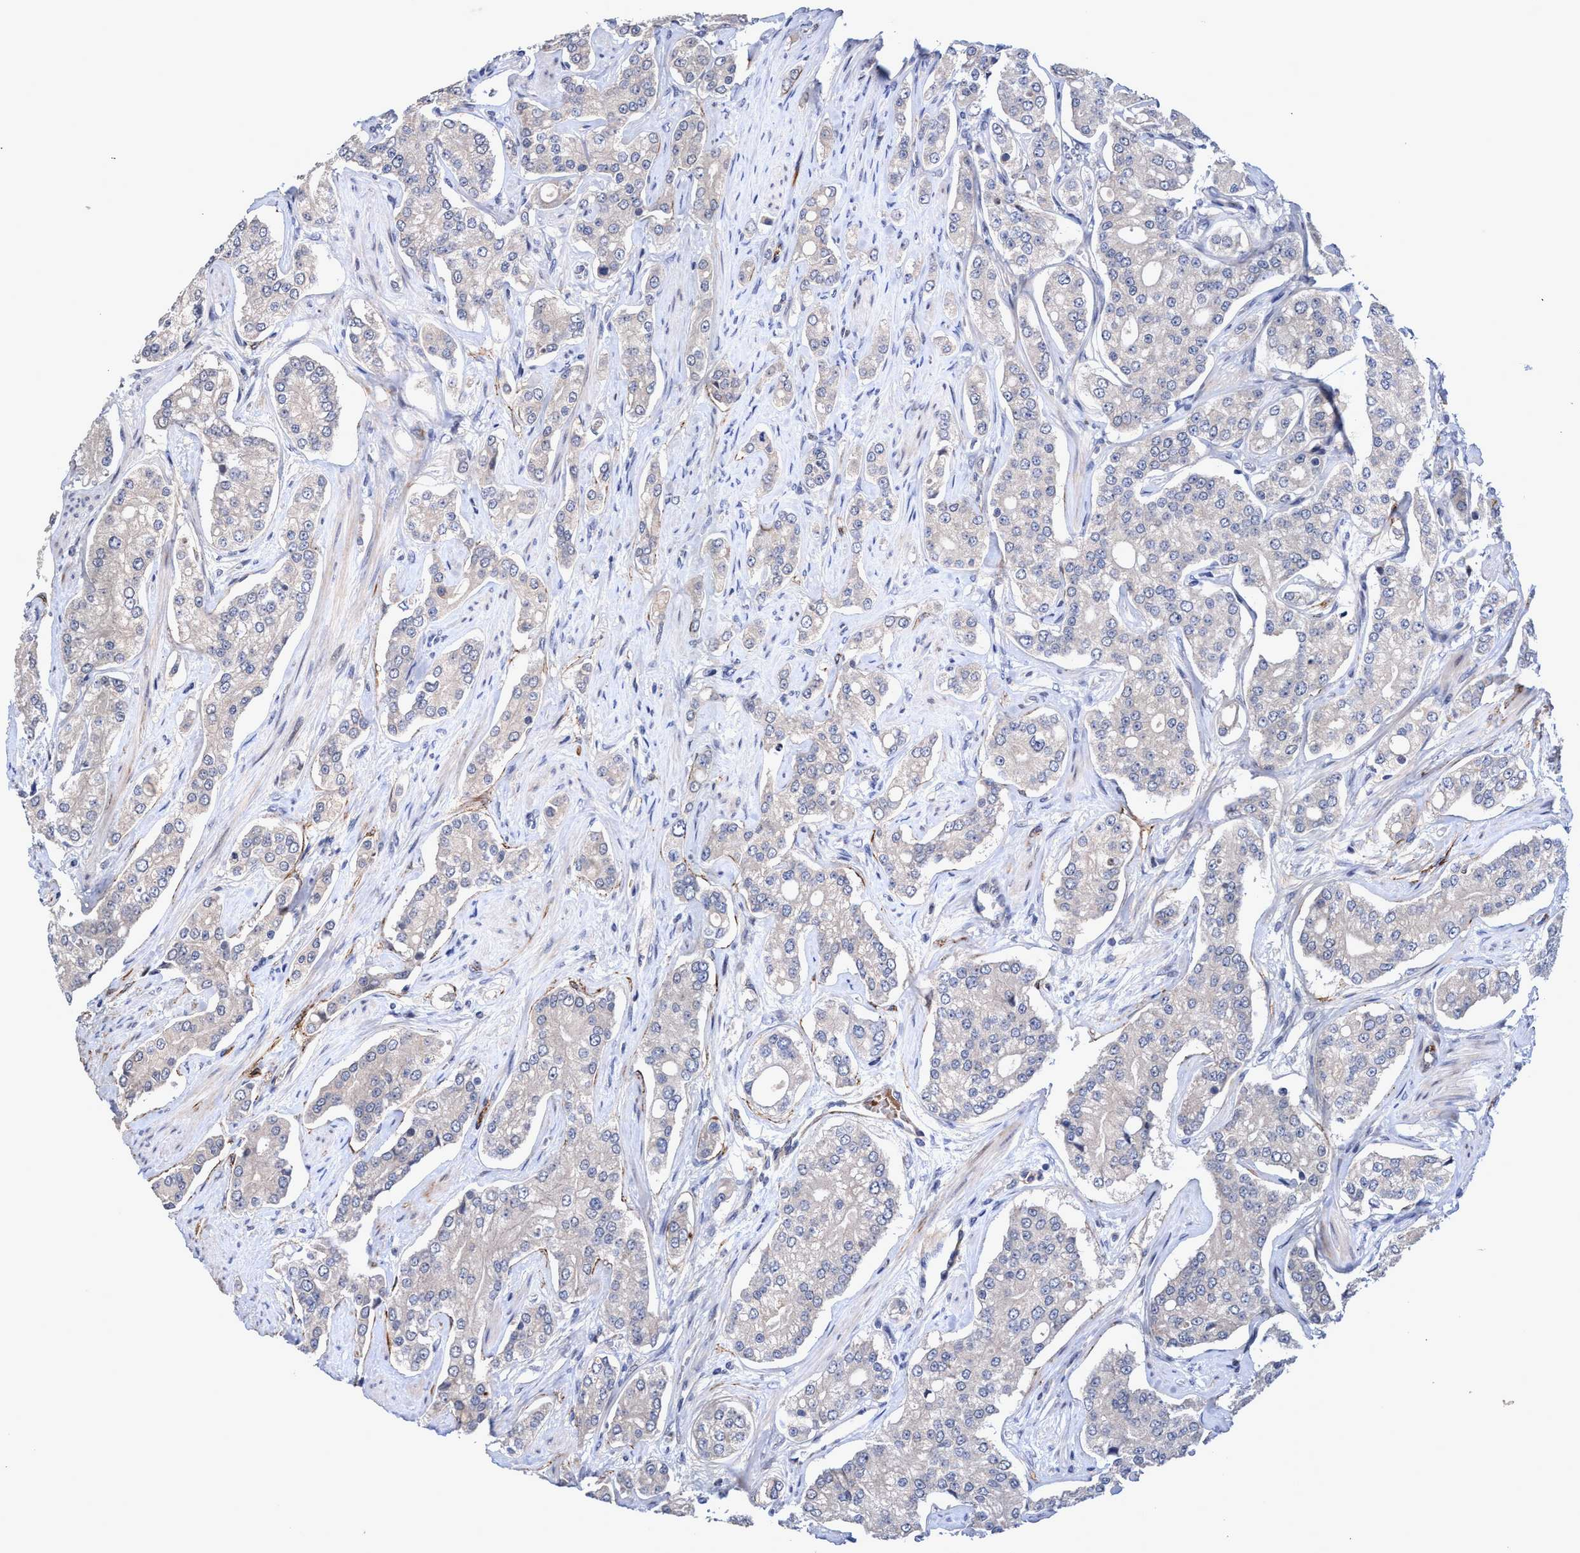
{"staining": {"intensity": "negative", "quantity": "none", "location": "none"}, "tissue": "prostate cancer", "cell_type": "Tumor cells", "image_type": "cancer", "snomed": [{"axis": "morphology", "description": "Adenocarcinoma, High grade"}, {"axis": "topography", "description": "Prostate"}], "caption": "An IHC histopathology image of high-grade adenocarcinoma (prostate) is shown. There is no staining in tumor cells of high-grade adenocarcinoma (prostate).", "gene": "ZNF750", "patient": {"sex": "male", "age": 71}}